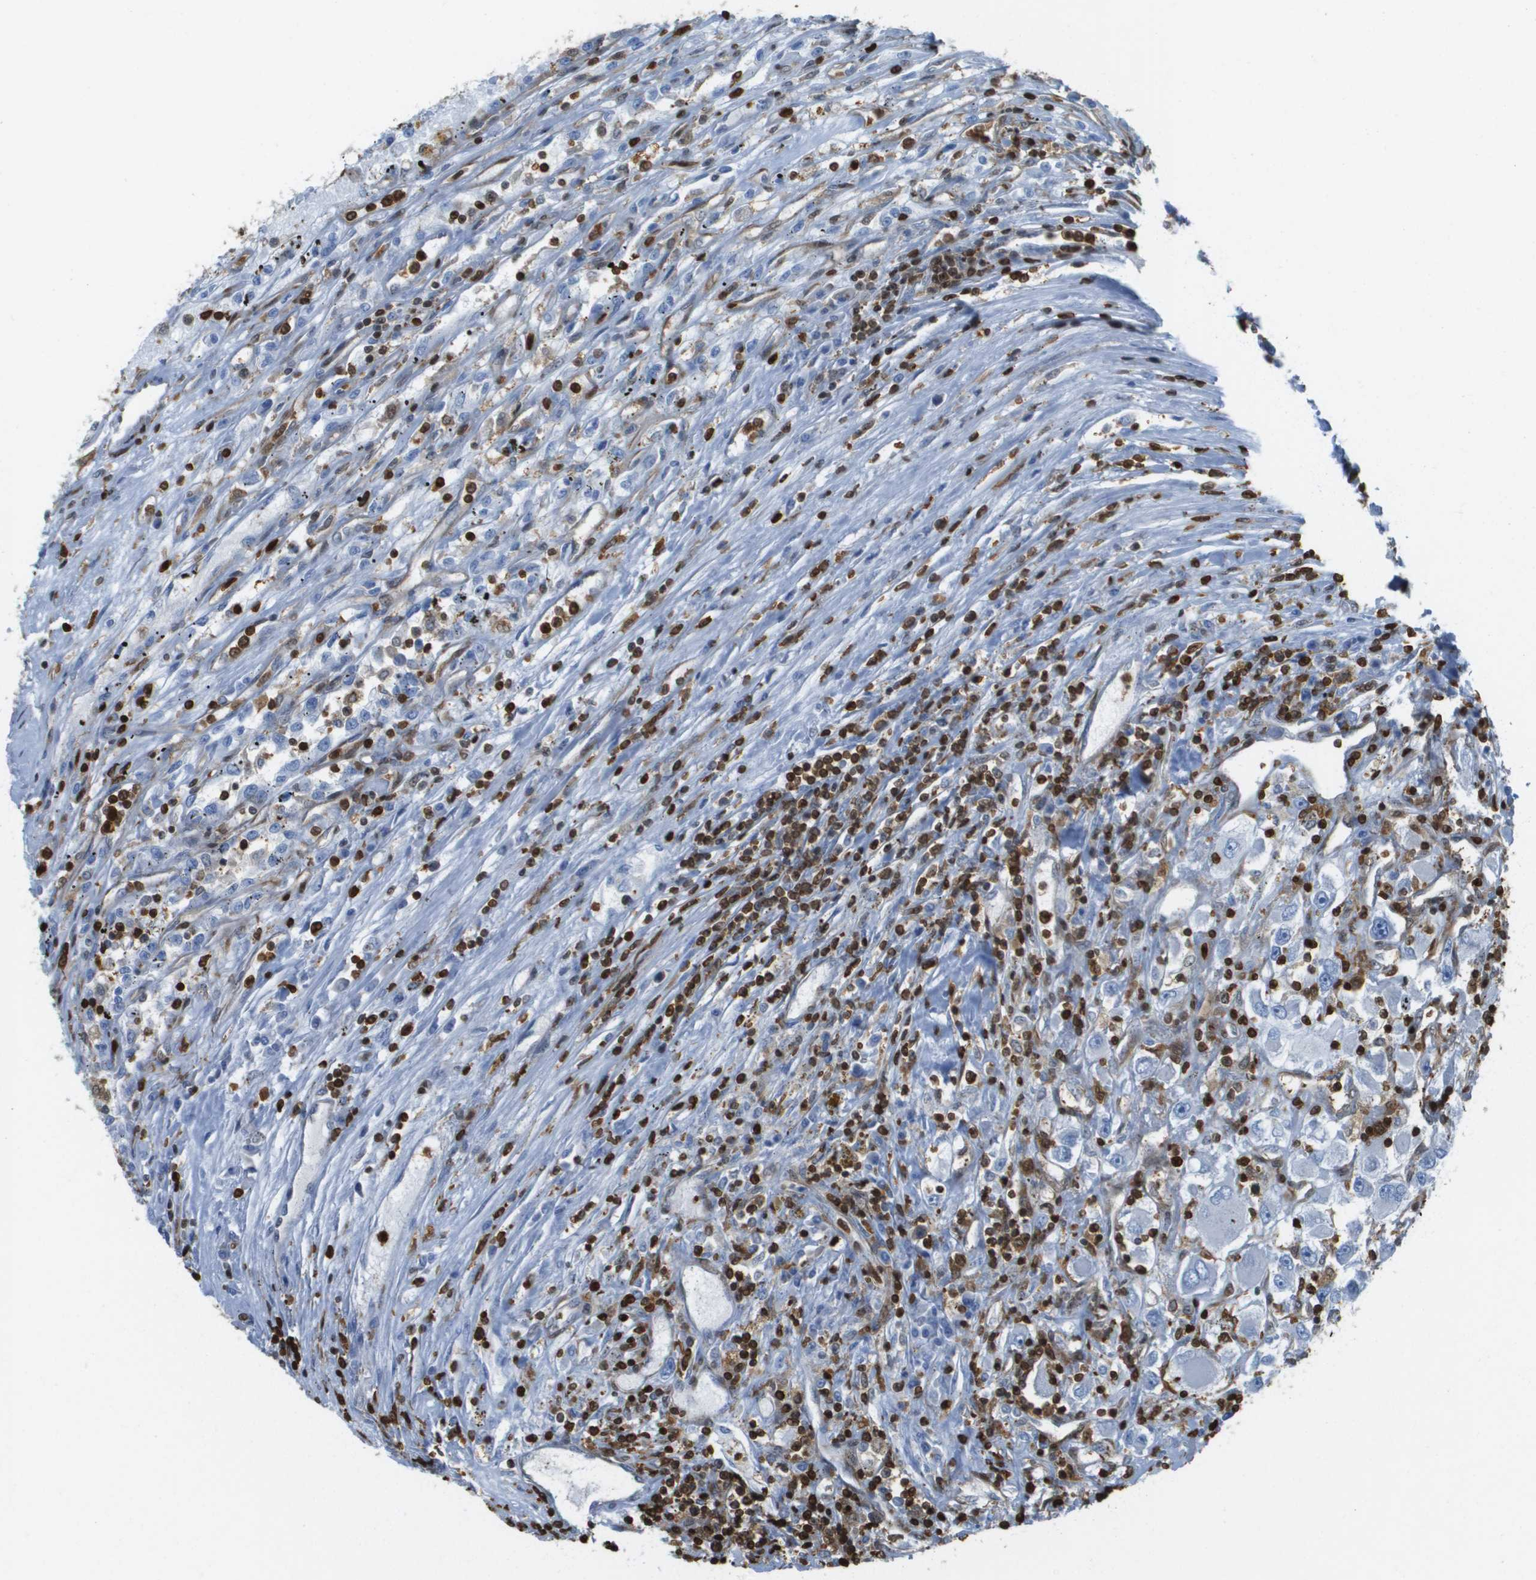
{"staining": {"intensity": "negative", "quantity": "none", "location": "none"}, "tissue": "renal cancer", "cell_type": "Tumor cells", "image_type": "cancer", "snomed": [{"axis": "morphology", "description": "Adenocarcinoma, NOS"}, {"axis": "topography", "description": "Kidney"}], "caption": "This histopathology image is of renal cancer stained with IHC to label a protein in brown with the nuclei are counter-stained blue. There is no positivity in tumor cells. The staining was performed using DAB to visualize the protein expression in brown, while the nuclei were stained in blue with hematoxylin (Magnification: 20x).", "gene": "DOCK5", "patient": {"sex": "female", "age": 52}}